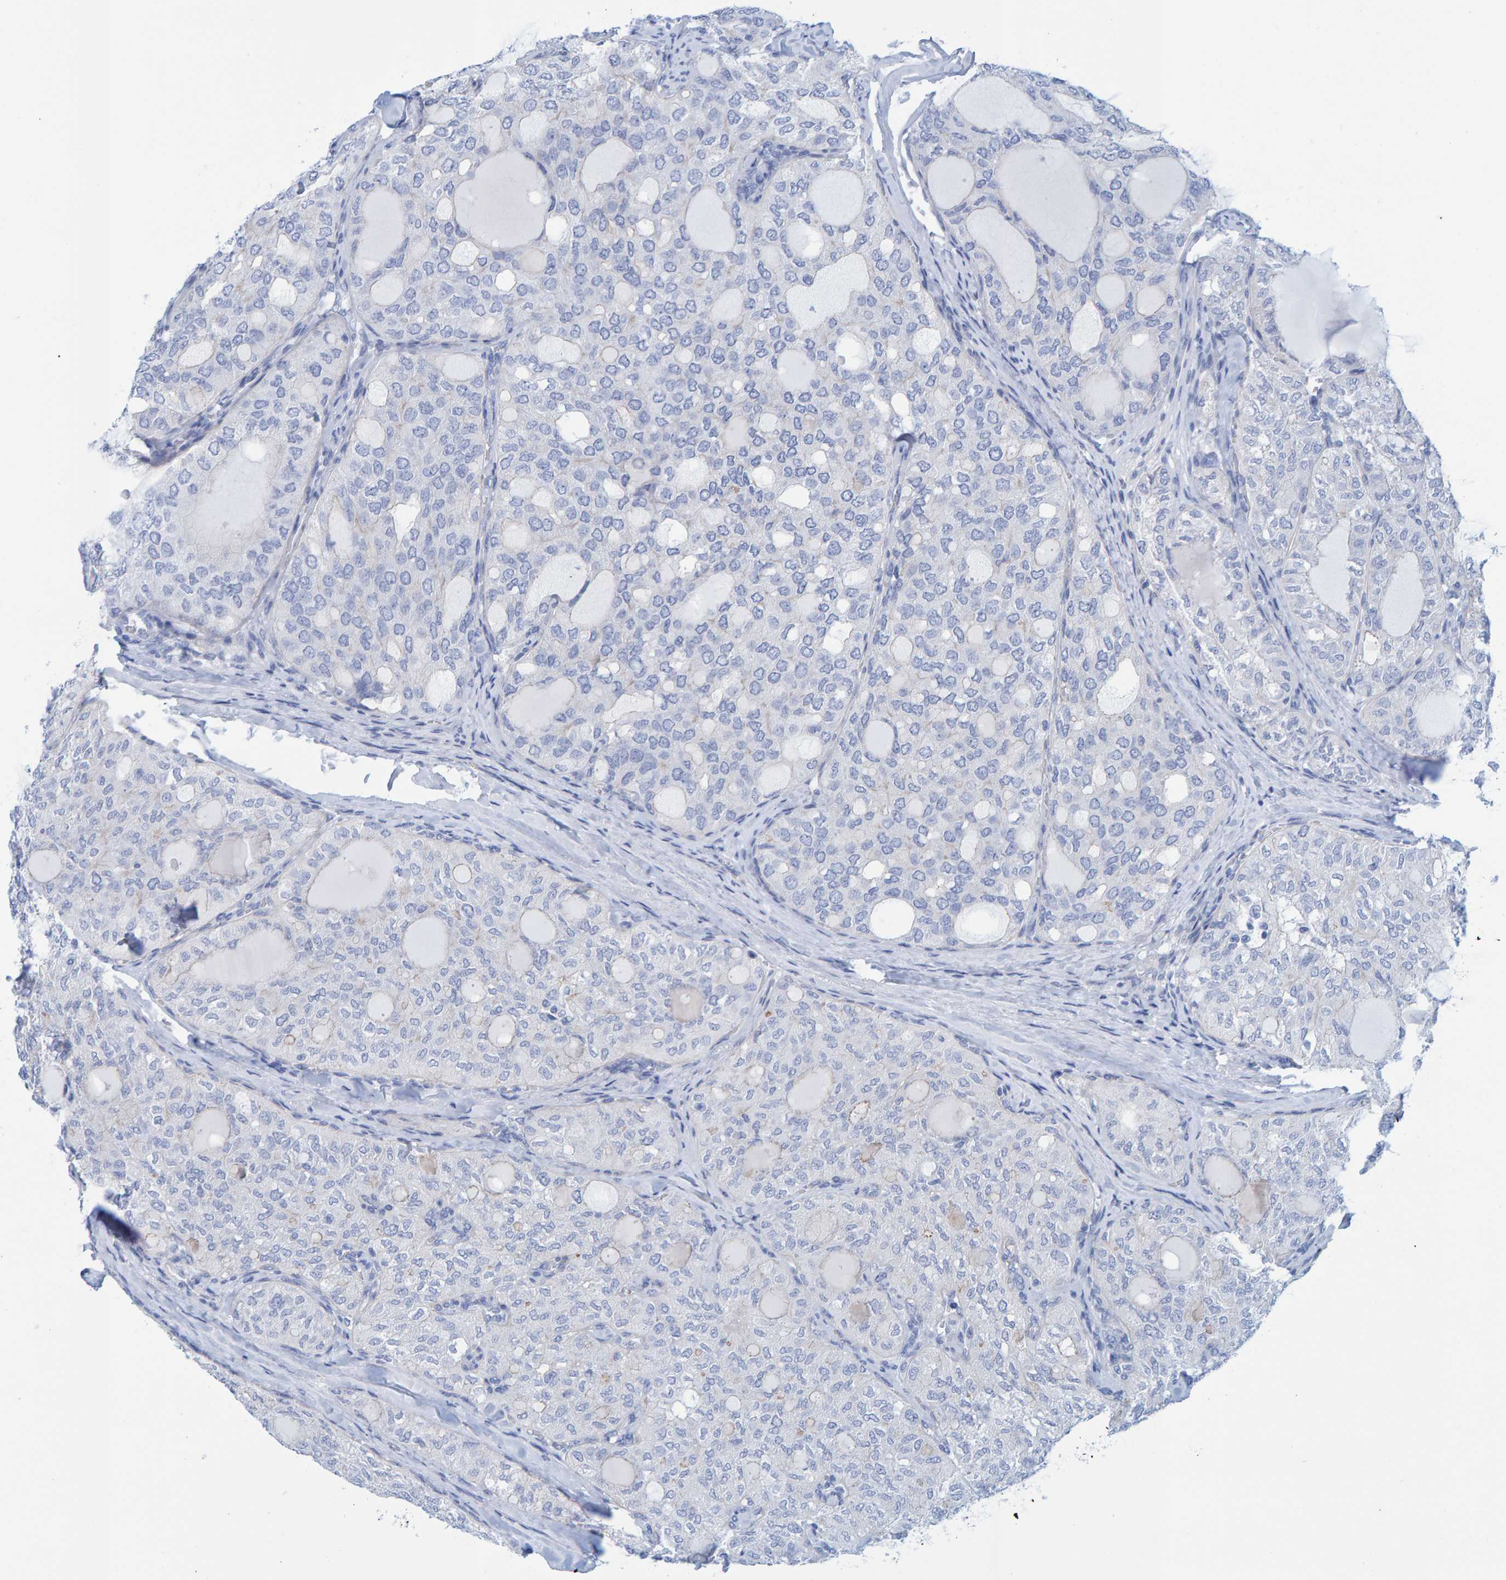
{"staining": {"intensity": "negative", "quantity": "none", "location": "none"}, "tissue": "thyroid cancer", "cell_type": "Tumor cells", "image_type": "cancer", "snomed": [{"axis": "morphology", "description": "Follicular adenoma carcinoma, NOS"}, {"axis": "topography", "description": "Thyroid gland"}], "caption": "Immunohistochemistry histopathology image of neoplastic tissue: human thyroid cancer stained with DAB (3,3'-diaminobenzidine) reveals no significant protein staining in tumor cells.", "gene": "JAKMIP3", "patient": {"sex": "male", "age": 75}}